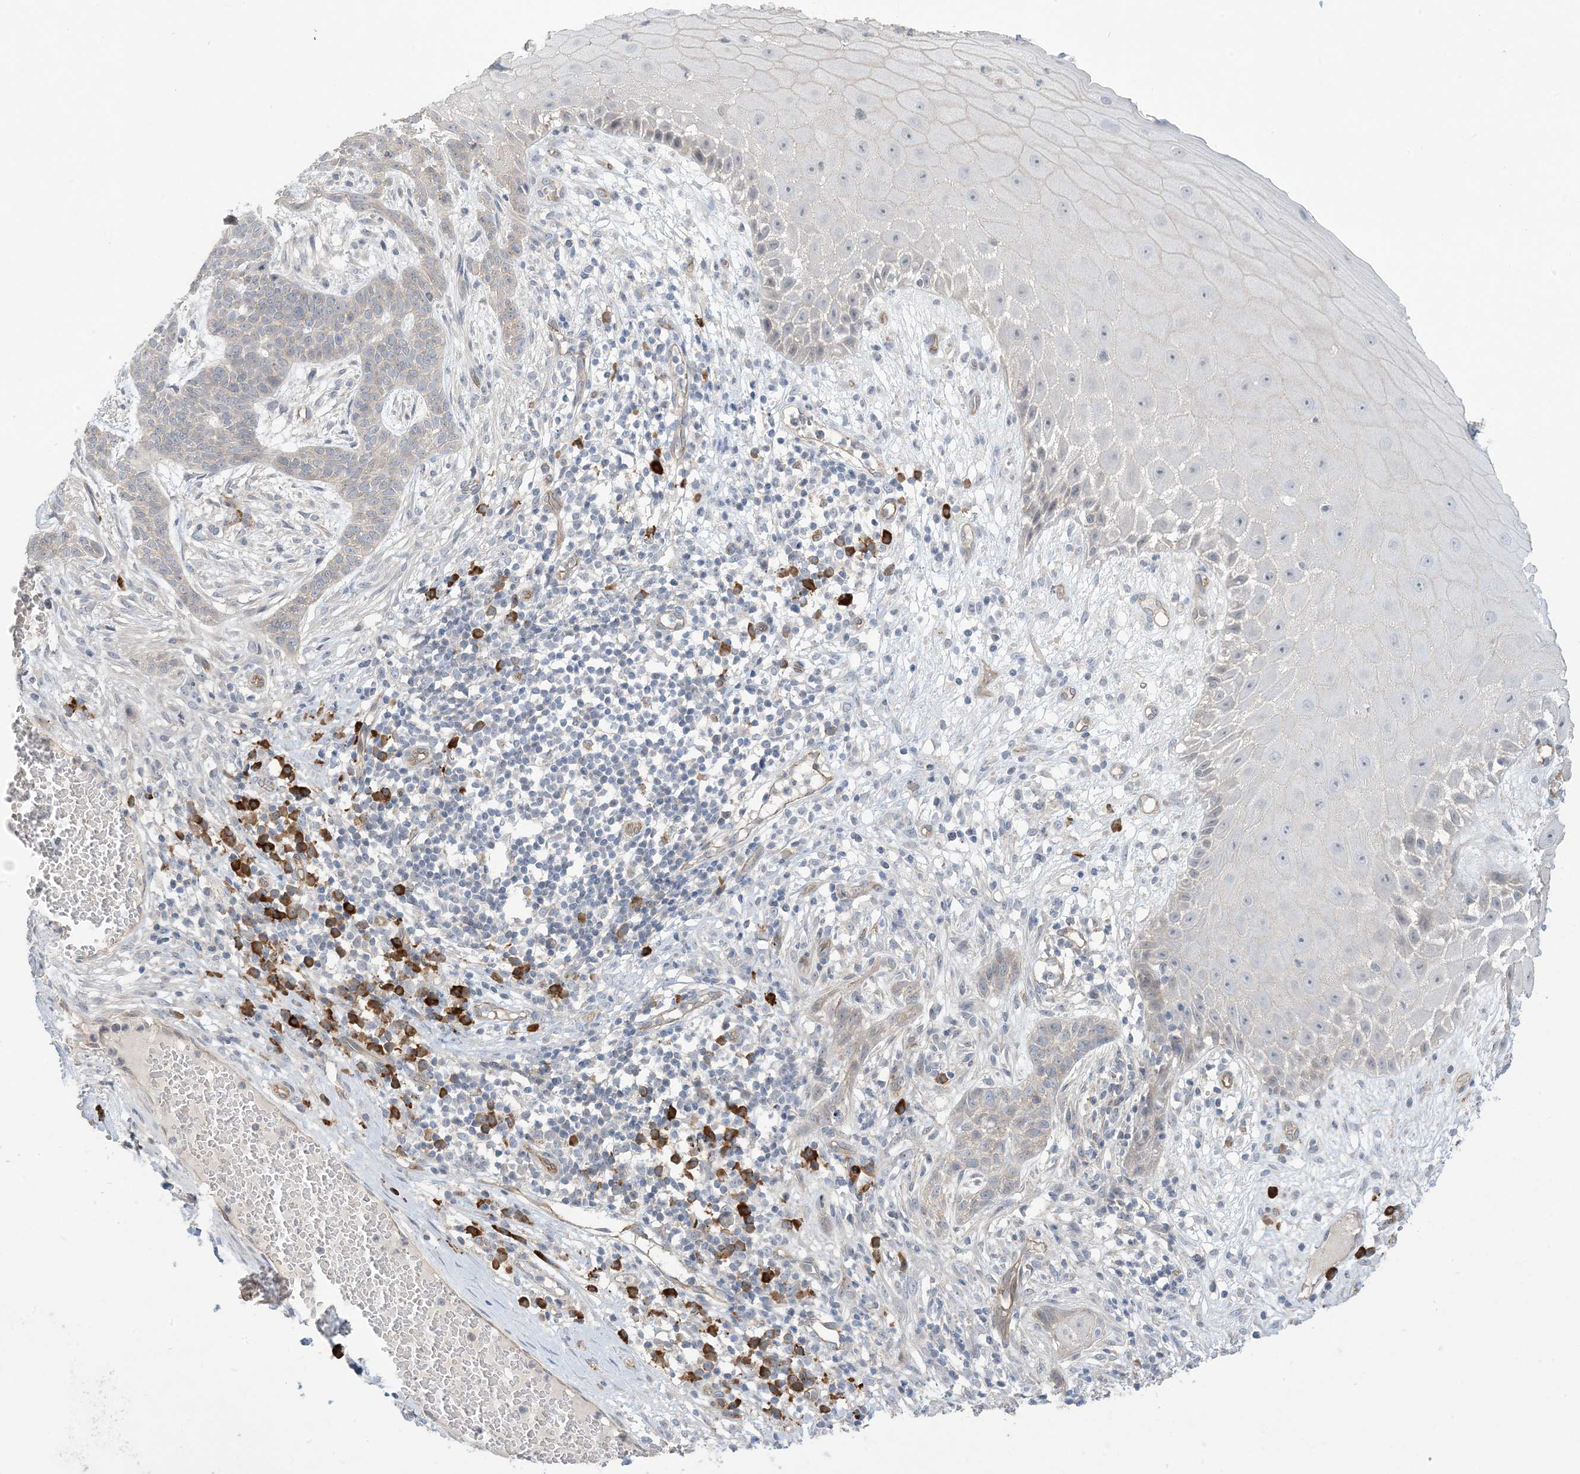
{"staining": {"intensity": "negative", "quantity": "none", "location": "none"}, "tissue": "skin cancer", "cell_type": "Tumor cells", "image_type": "cancer", "snomed": [{"axis": "morphology", "description": "Normal tissue, NOS"}, {"axis": "morphology", "description": "Basal cell carcinoma"}, {"axis": "topography", "description": "Skin"}], "caption": "Immunohistochemistry (IHC) of human skin basal cell carcinoma exhibits no positivity in tumor cells.", "gene": "AOC1", "patient": {"sex": "male", "age": 64}}